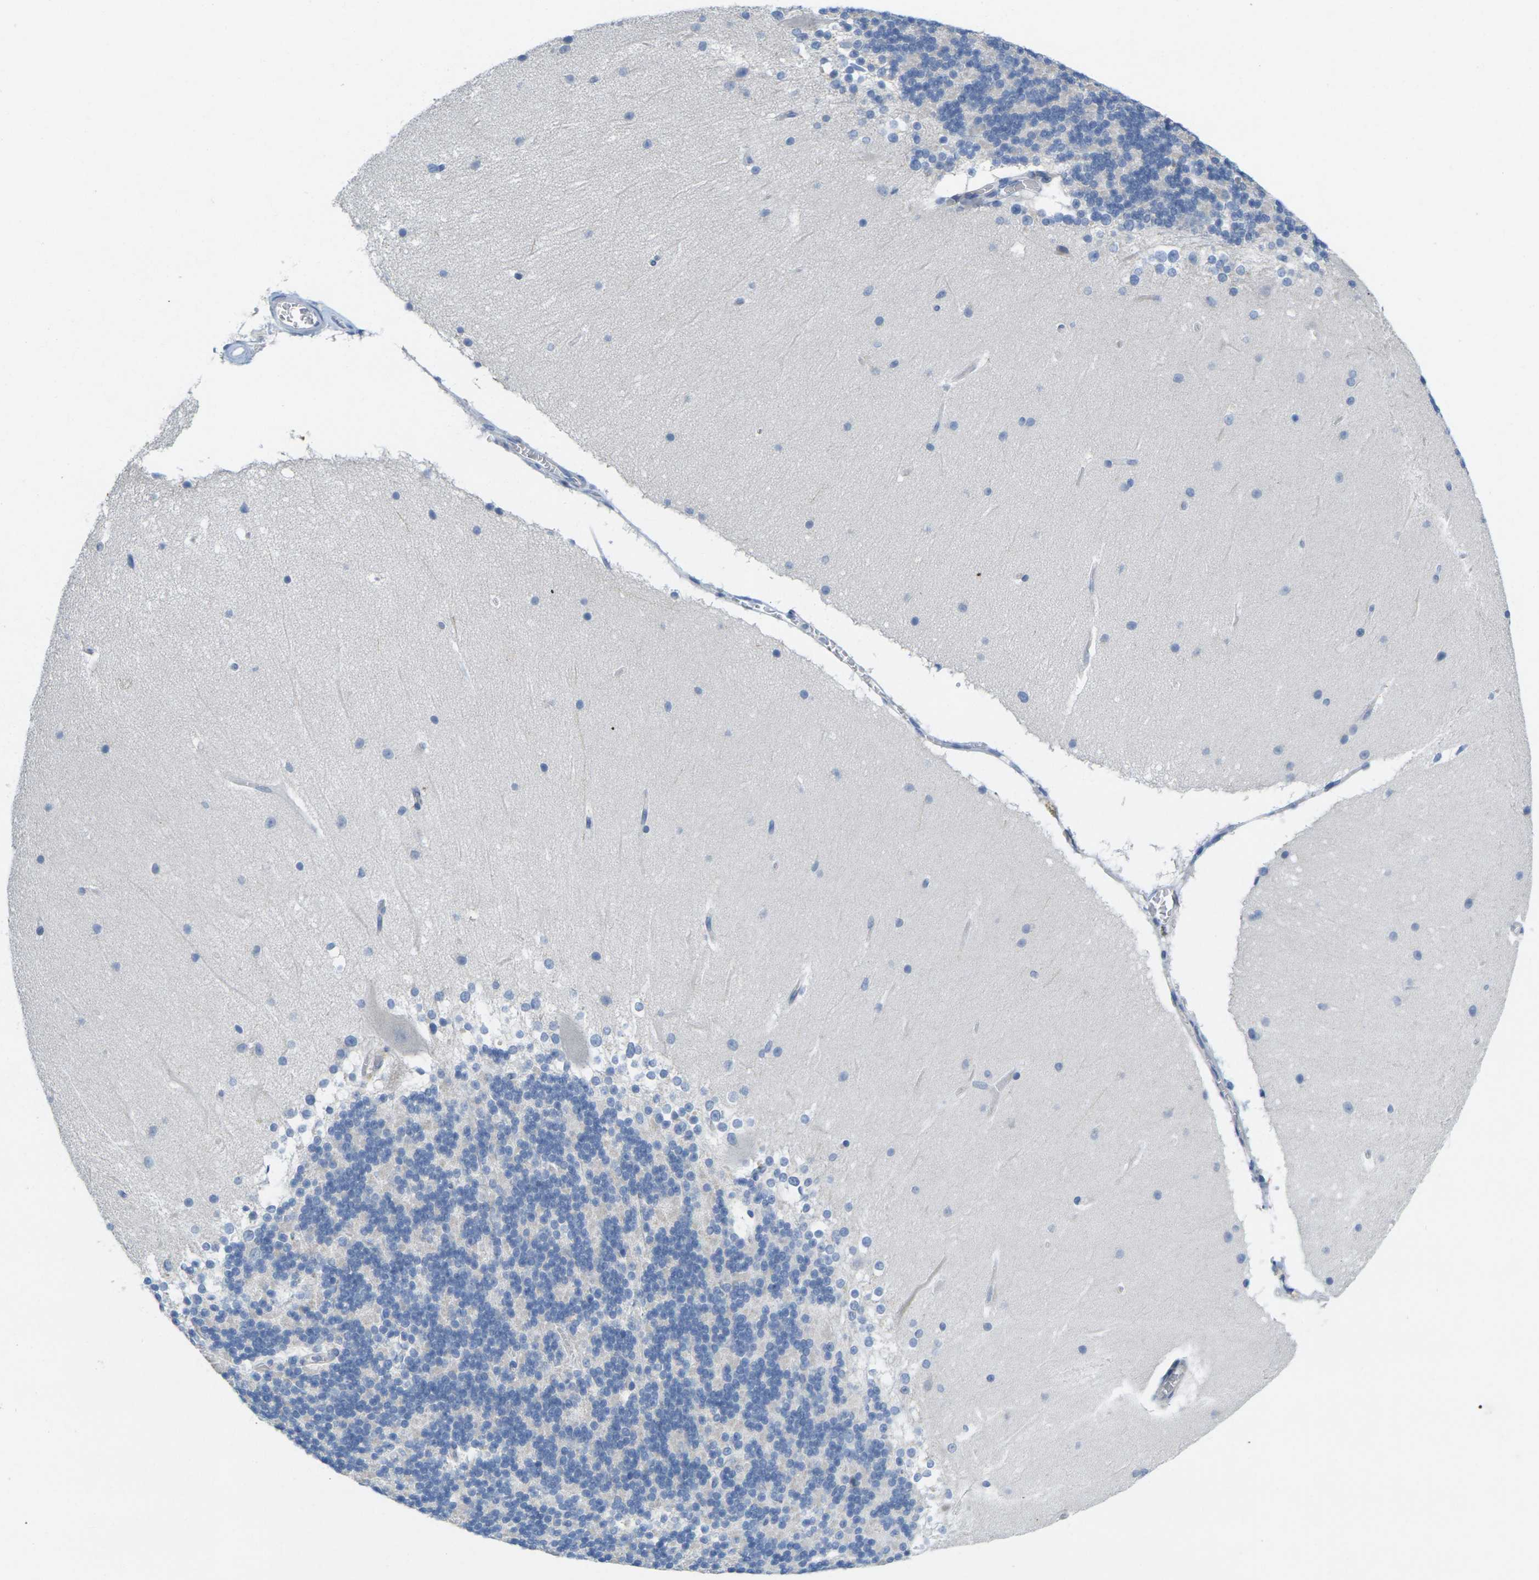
{"staining": {"intensity": "negative", "quantity": "none", "location": "none"}, "tissue": "cerebellum", "cell_type": "Cells in granular layer", "image_type": "normal", "snomed": [{"axis": "morphology", "description": "Normal tissue, NOS"}, {"axis": "topography", "description": "Cerebellum"}], "caption": "Immunohistochemistry micrograph of normal cerebellum stained for a protein (brown), which reveals no positivity in cells in granular layer. (DAB (3,3'-diaminobenzidine) IHC with hematoxylin counter stain).", "gene": "TNNI3", "patient": {"sex": "female", "age": 19}}